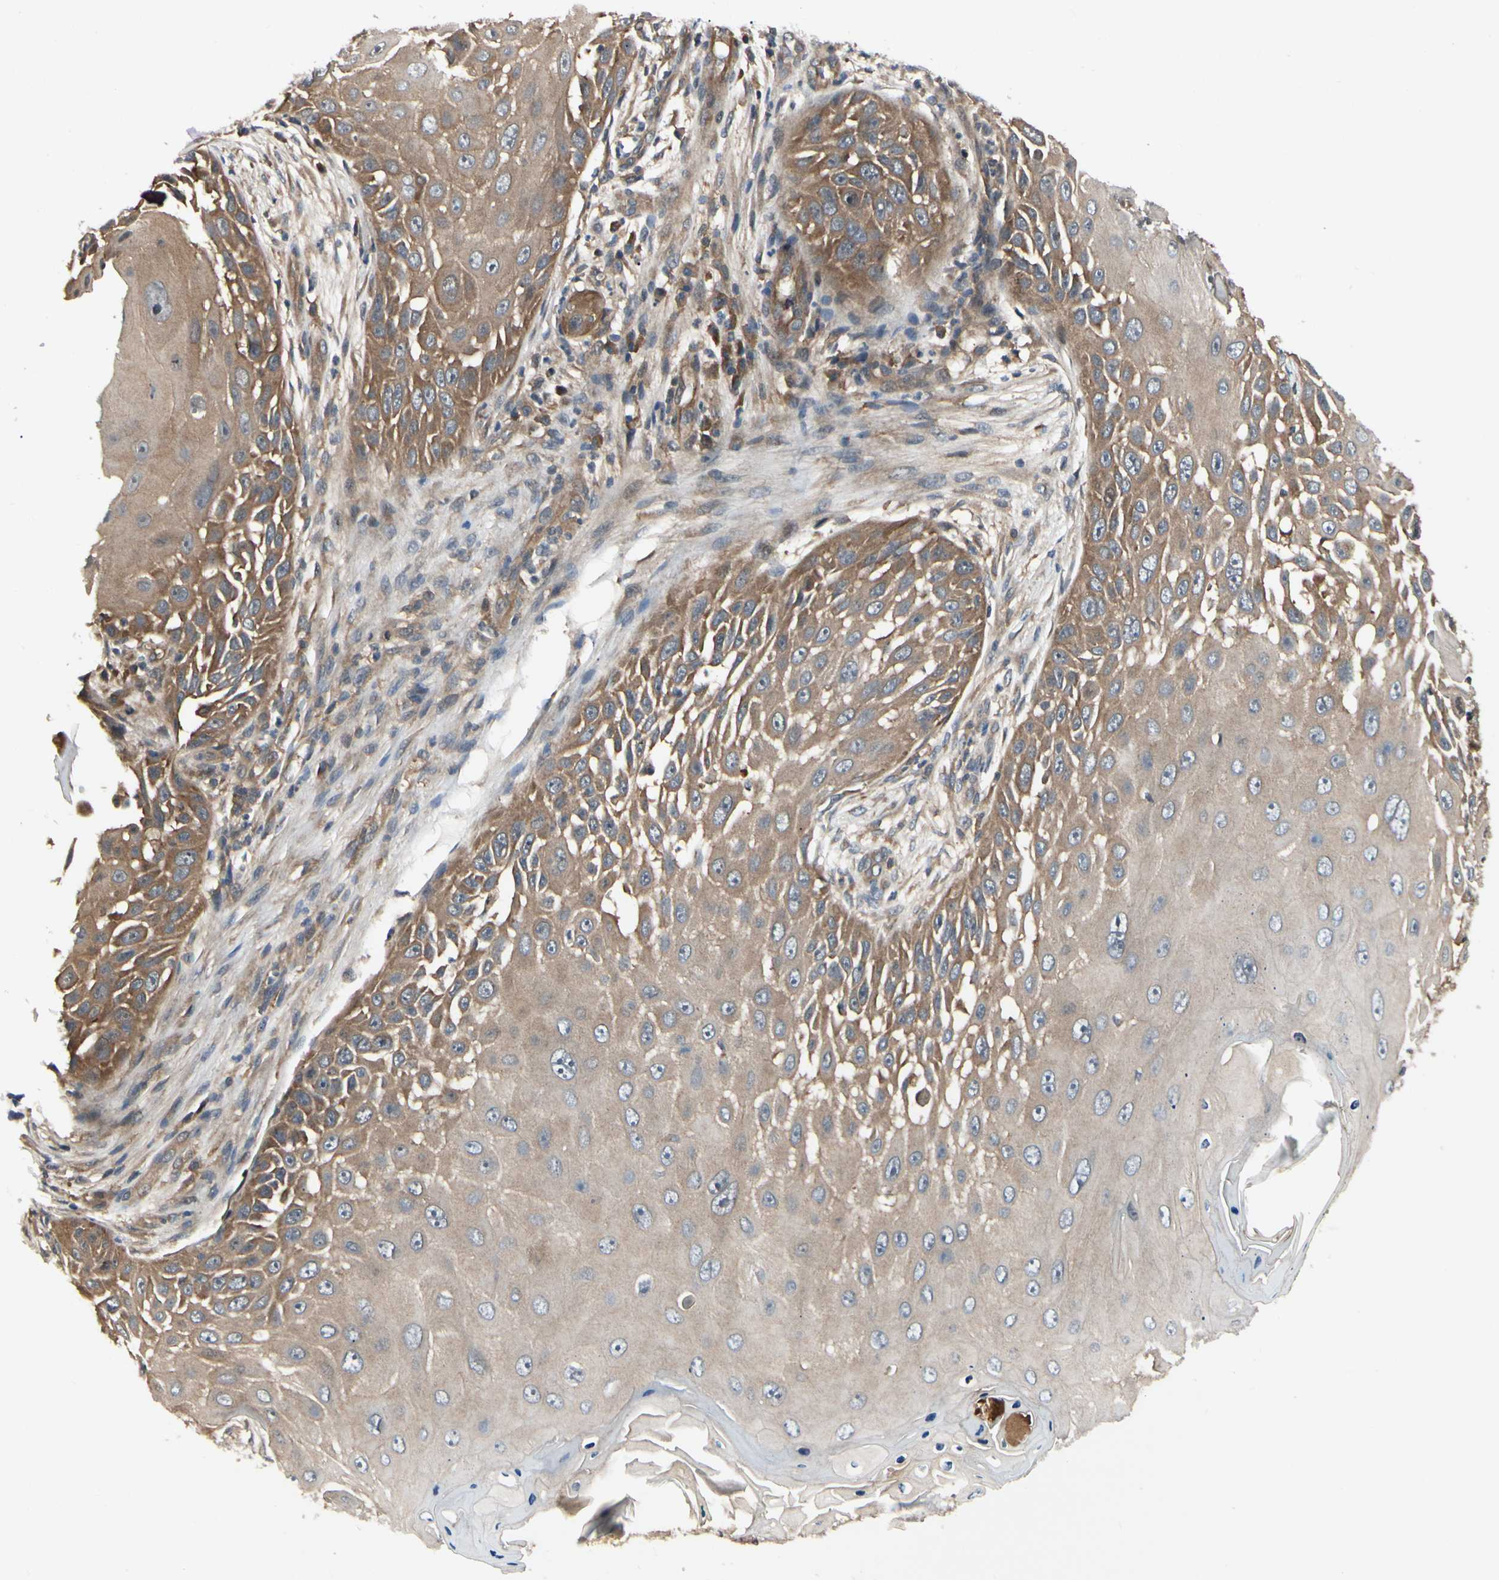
{"staining": {"intensity": "moderate", "quantity": ">75%", "location": "cytoplasmic/membranous"}, "tissue": "skin cancer", "cell_type": "Tumor cells", "image_type": "cancer", "snomed": [{"axis": "morphology", "description": "Squamous cell carcinoma, NOS"}, {"axis": "topography", "description": "Skin"}], "caption": "Protein expression analysis of skin squamous cell carcinoma shows moderate cytoplasmic/membranous staining in about >75% of tumor cells.", "gene": "RNF14", "patient": {"sex": "female", "age": 44}}